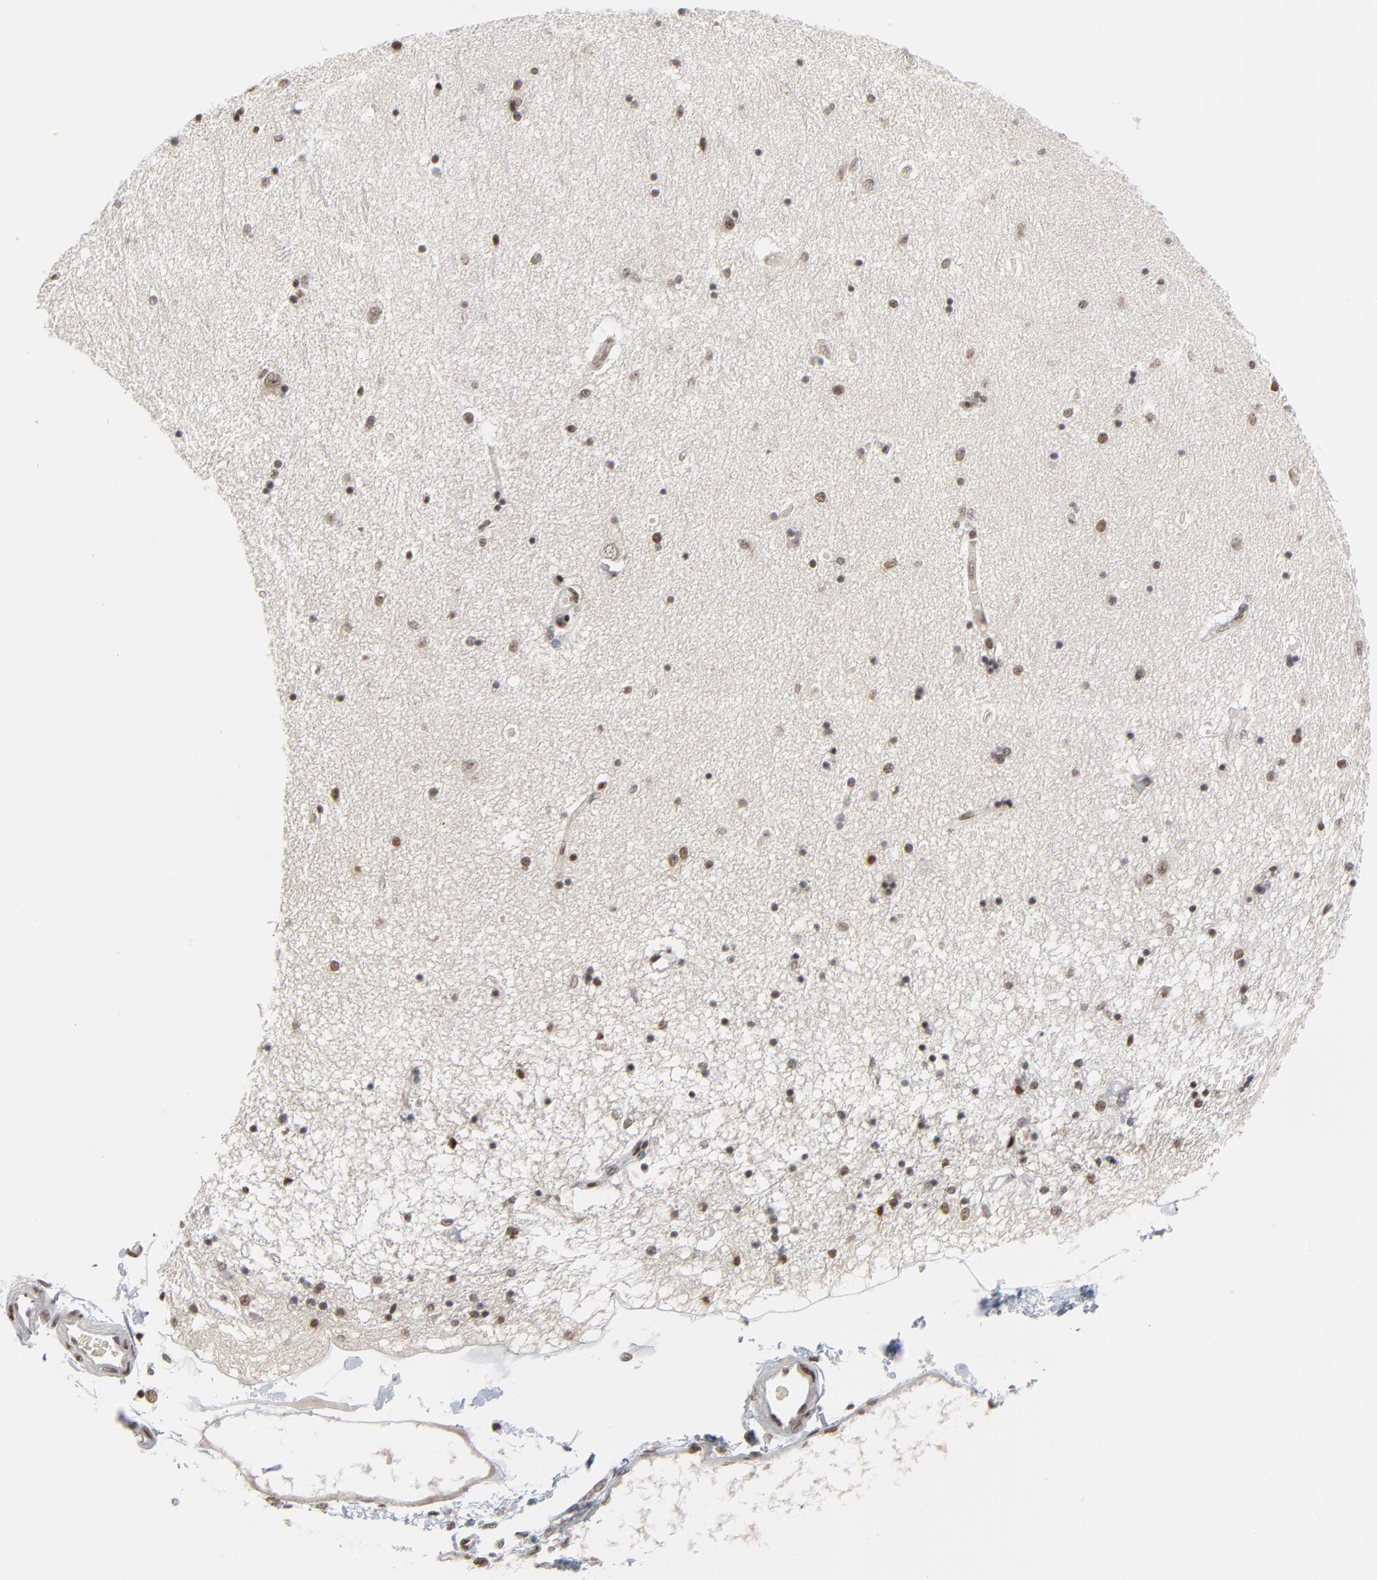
{"staining": {"intensity": "weak", "quantity": "25%-75%", "location": "nuclear"}, "tissue": "hippocampus", "cell_type": "Glial cells", "image_type": "normal", "snomed": [{"axis": "morphology", "description": "Normal tissue, NOS"}, {"axis": "topography", "description": "Hippocampus"}], "caption": "Unremarkable hippocampus was stained to show a protein in brown. There is low levels of weak nuclear expression in about 25%-75% of glial cells.", "gene": "CUX1", "patient": {"sex": "female", "age": 54}}